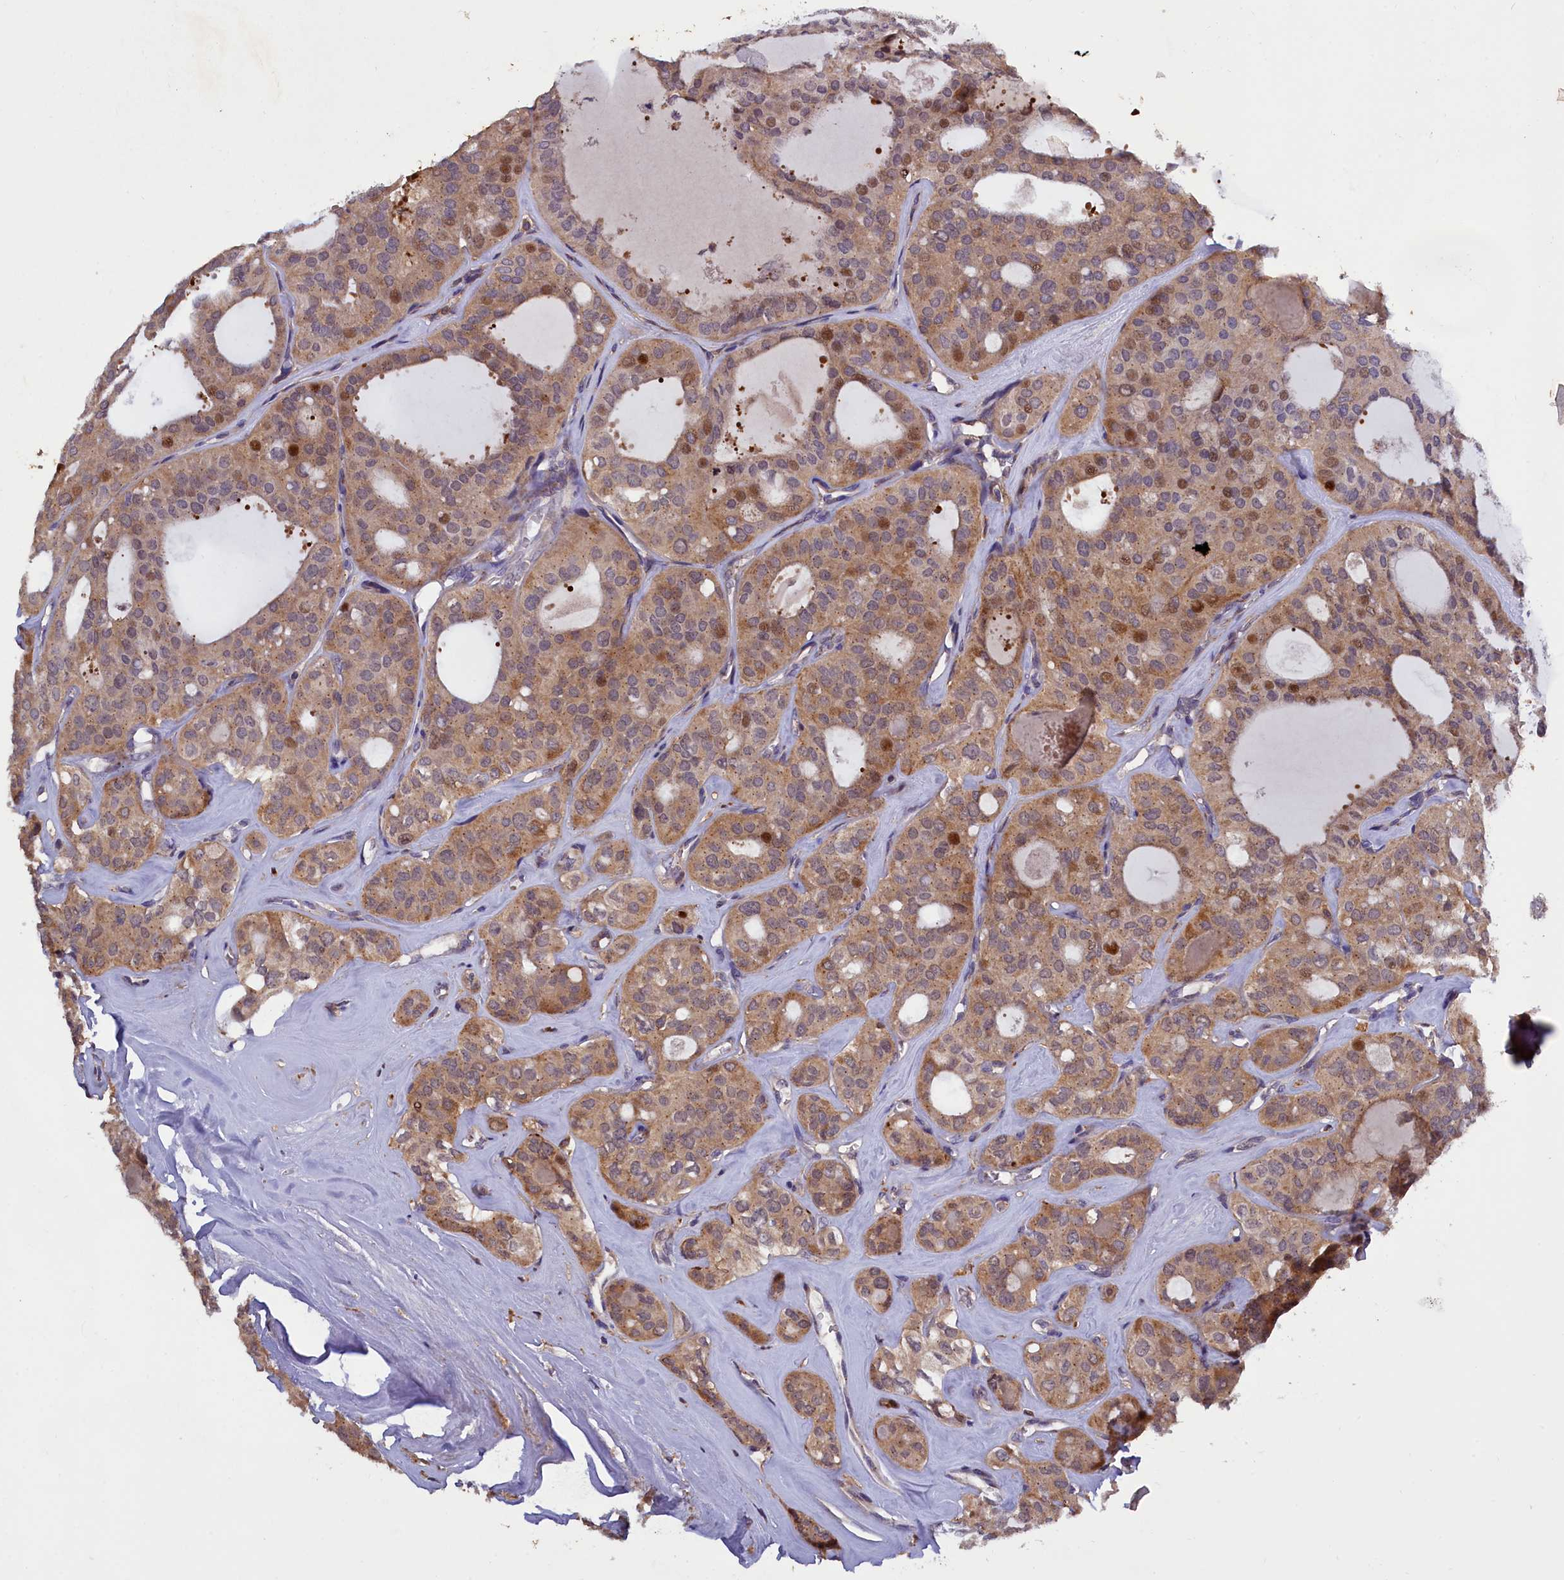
{"staining": {"intensity": "moderate", "quantity": ">75%", "location": "cytoplasmic/membranous,nuclear"}, "tissue": "thyroid cancer", "cell_type": "Tumor cells", "image_type": "cancer", "snomed": [{"axis": "morphology", "description": "Follicular adenoma carcinoma, NOS"}, {"axis": "topography", "description": "Thyroid gland"}], "caption": "This photomicrograph exhibits thyroid follicular adenoma carcinoma stained with immunohistochemistry to label a protein in brown. The cytoplasmic/membranous and nuclear of tumor cells show moderate positivity for the protein. Nuclei are counter-stained blue.", "gene": "NAIP", "patient": {"sex": "male", "age": 75}}